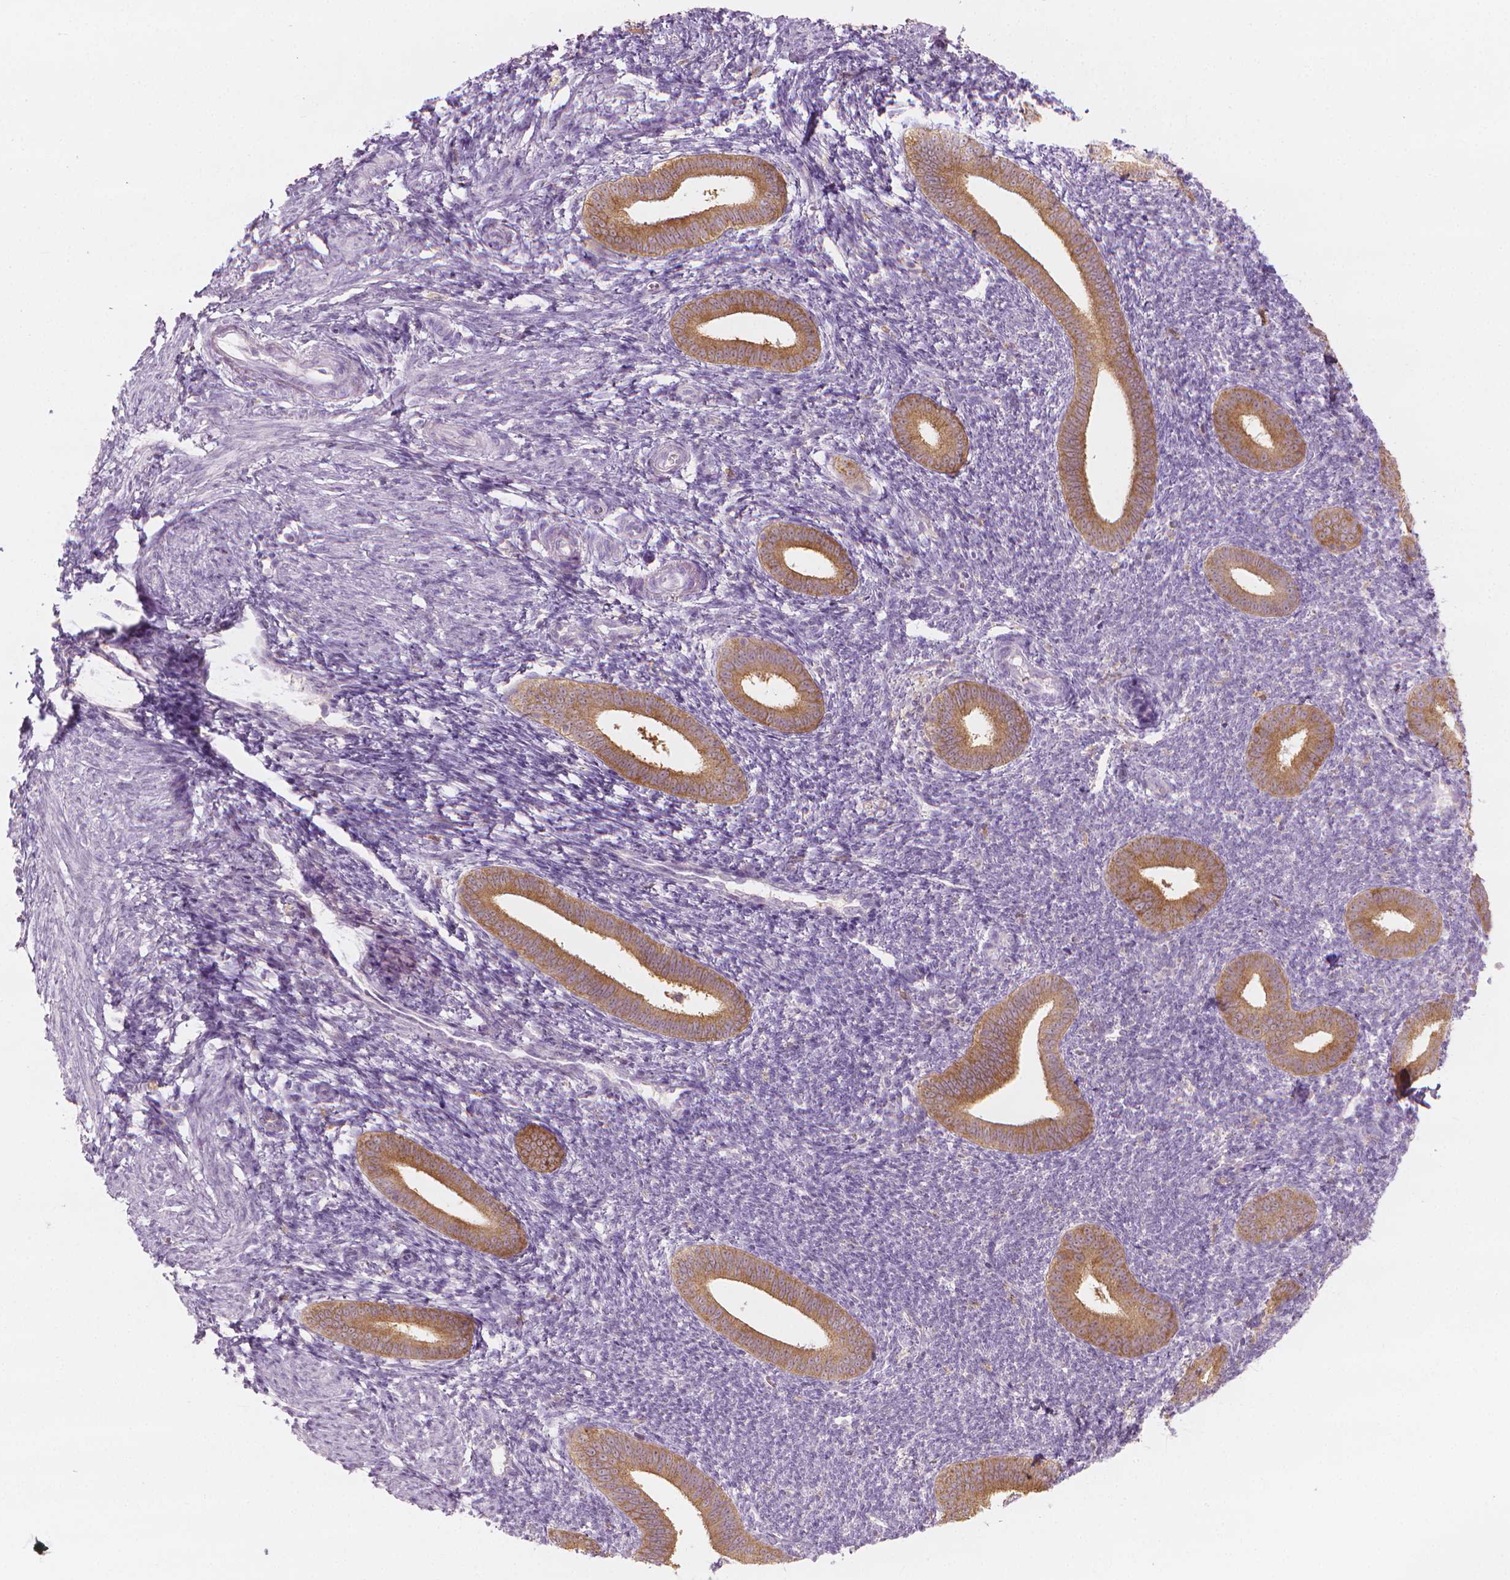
{"staining": {"intensity": "negative", "quantity": "none", "location": "none"}, "tissue": "endometrium", "cell_type": "Cells in endometrial stroma", "image_type": "normal", "snomed": [{"axis": "morphology", "description": "Normal tissue, NOS"}, {"axis": "topography", "description": "Endometrium"}], "caption": "Cells in endometrial stroma show no significant protein positivity in normal endometrium.", "gene": "SHMT1", "patient": {"sex": "female", "age": 25}}